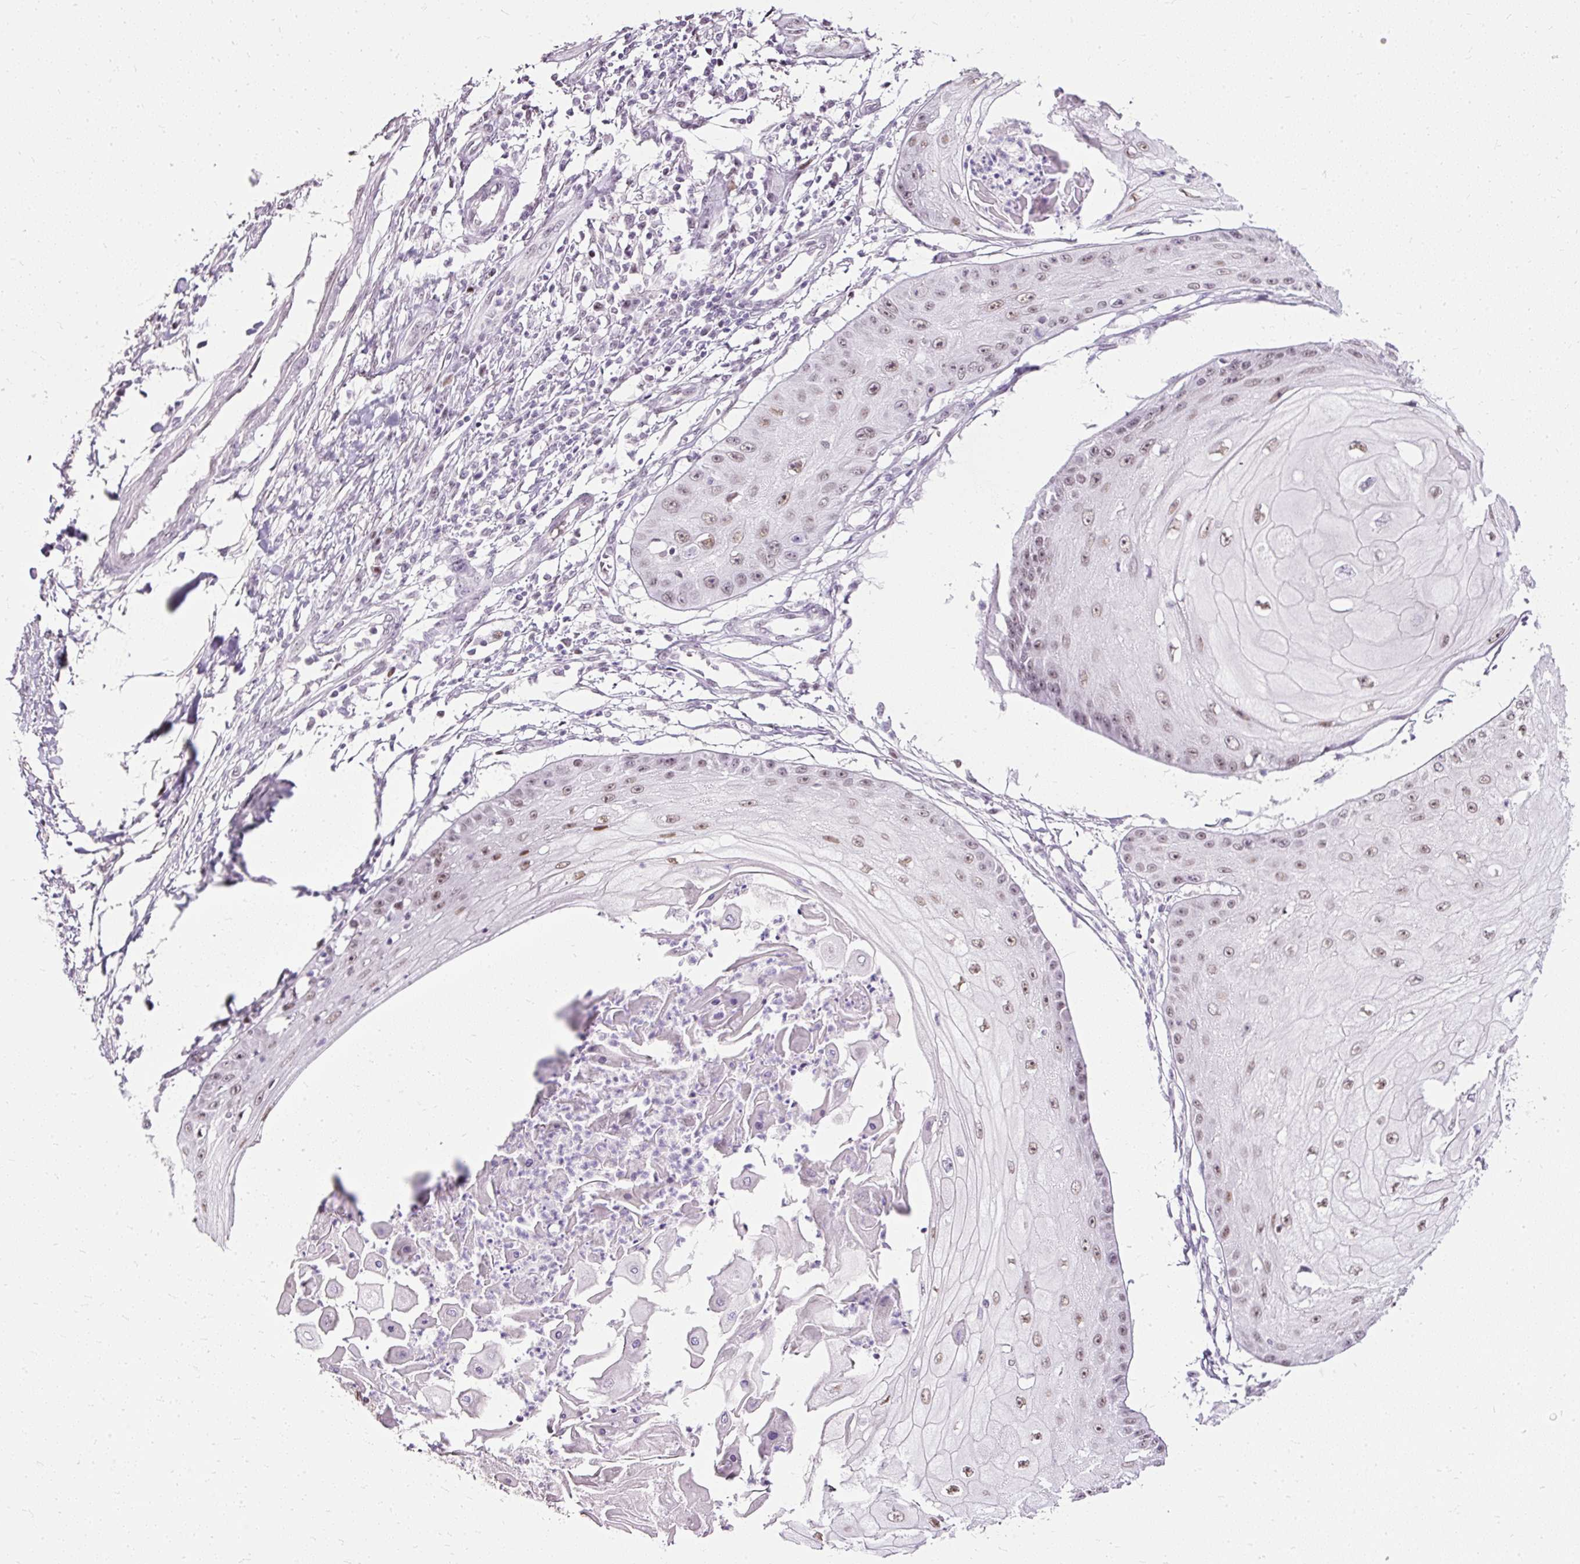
{"staining": {"intensity": "moderate", "quantity": ">75%", "location": "nuclear"}, "tissue": "skin cancer", "cell_type": "Tumor cells", "image_type": "cancer", "snomed": [{"axis": "morphology", "description": "Squamous cell carcinoma, NOS"}, {"axis": "topography", "description": "Skin"}], "caption": "Squamous cell carcinoma (skin) stained for a protein displays moderate nuclear positivity in tumor cells.", "gene": "PDE6B", "patient": {"sex": "male", "age": 70}}